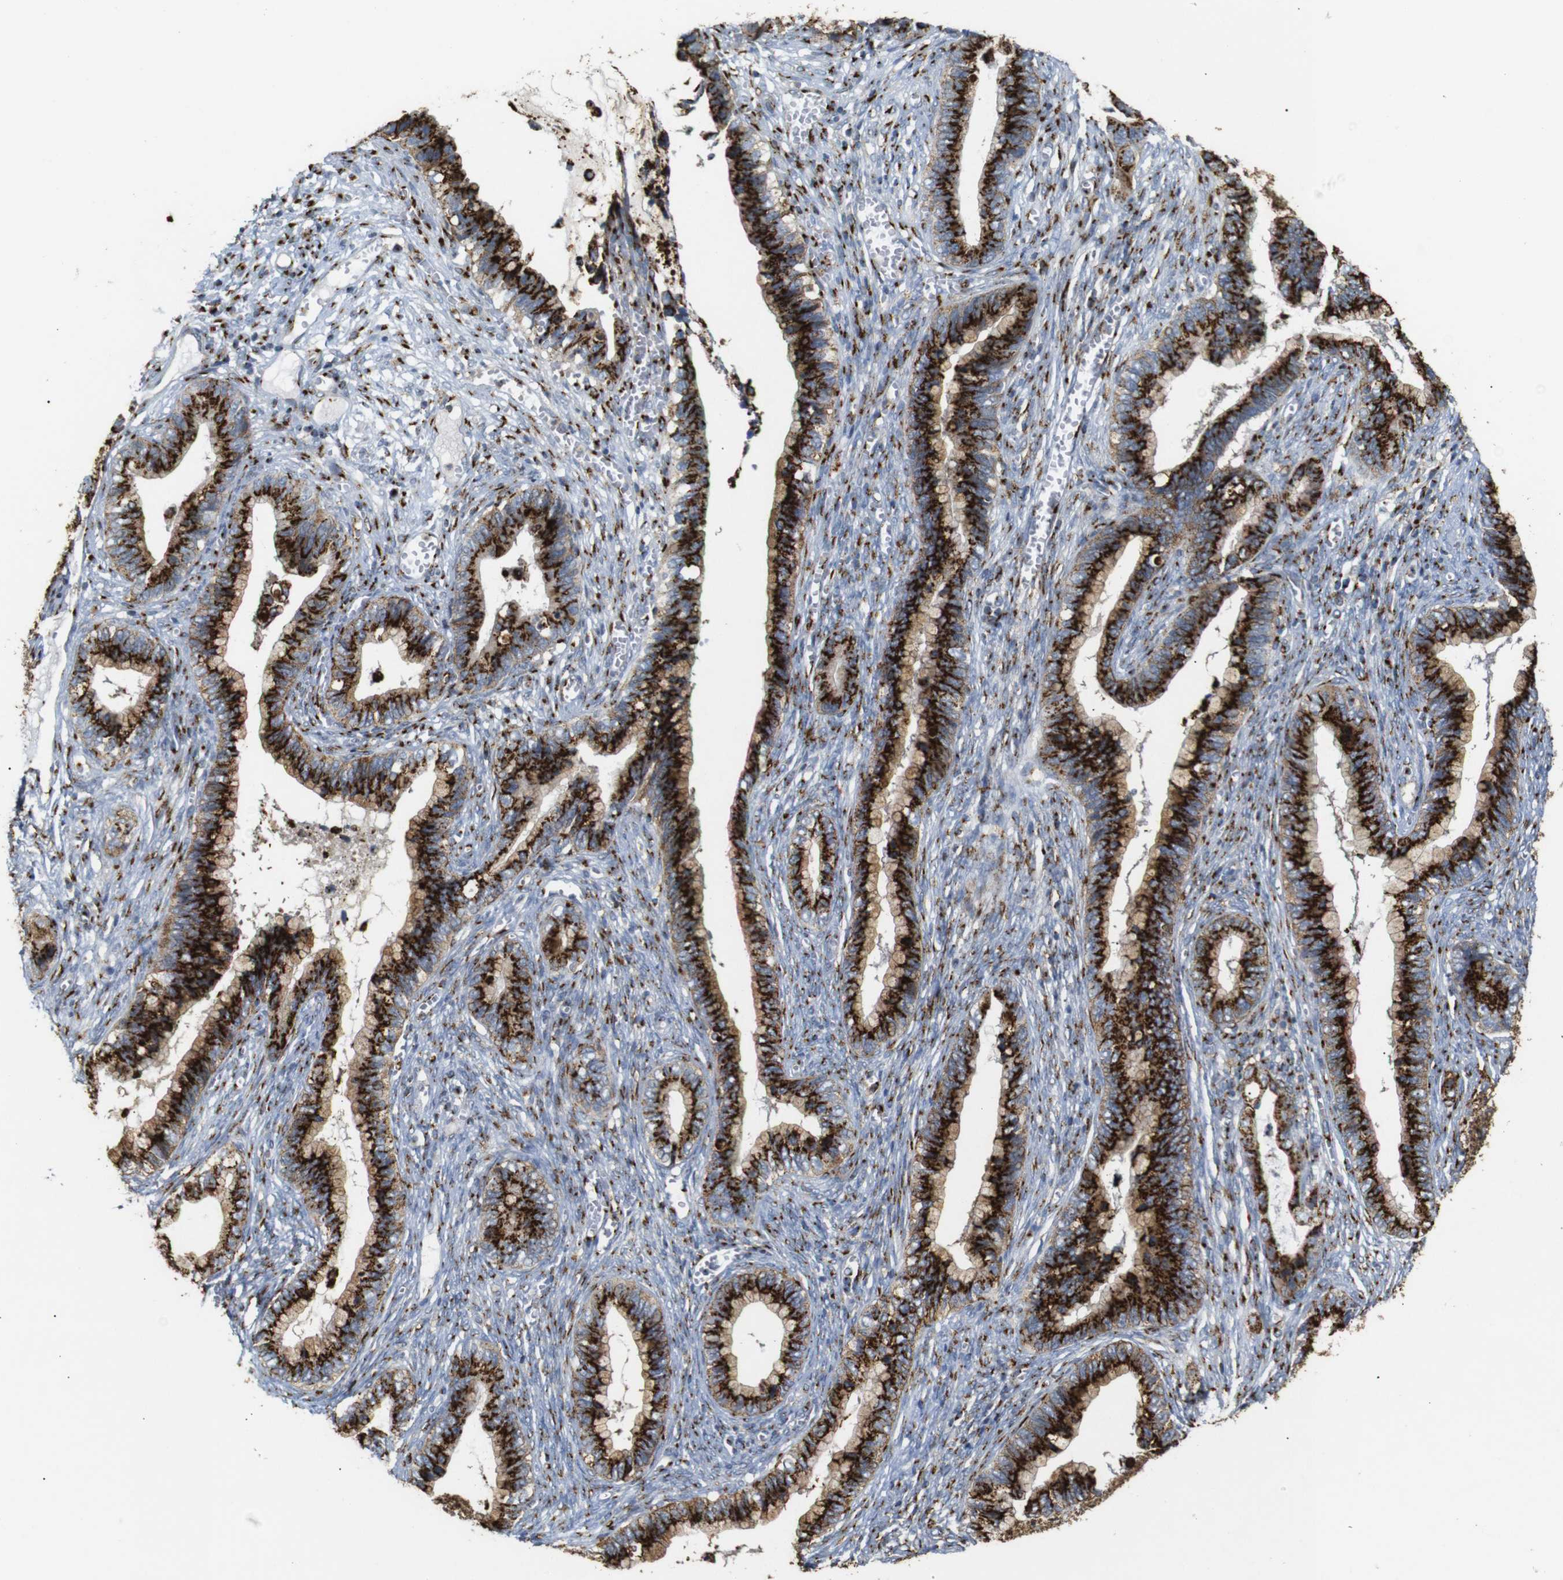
{"staining": {"intensity": "strong", "quantity": ">75%", "location": "cytoplasmic/membranous"}, "tissue": "cervical cancer", "cell_type": "Tumor cells", "image_type": "cancer", "snomed": [{"axis": "morphology", "description": "Adenocarcinoma, NOS"}, {"axis": "topography", "description": "Cervix"}], "caption": "An image of cervical adenocarcinoma stained for a protein displays strong cytoplasmic/membranous brown staining in tumor cells.", "gene": "TGOLN2", "patient": {"sex": "female", "age": 44}}